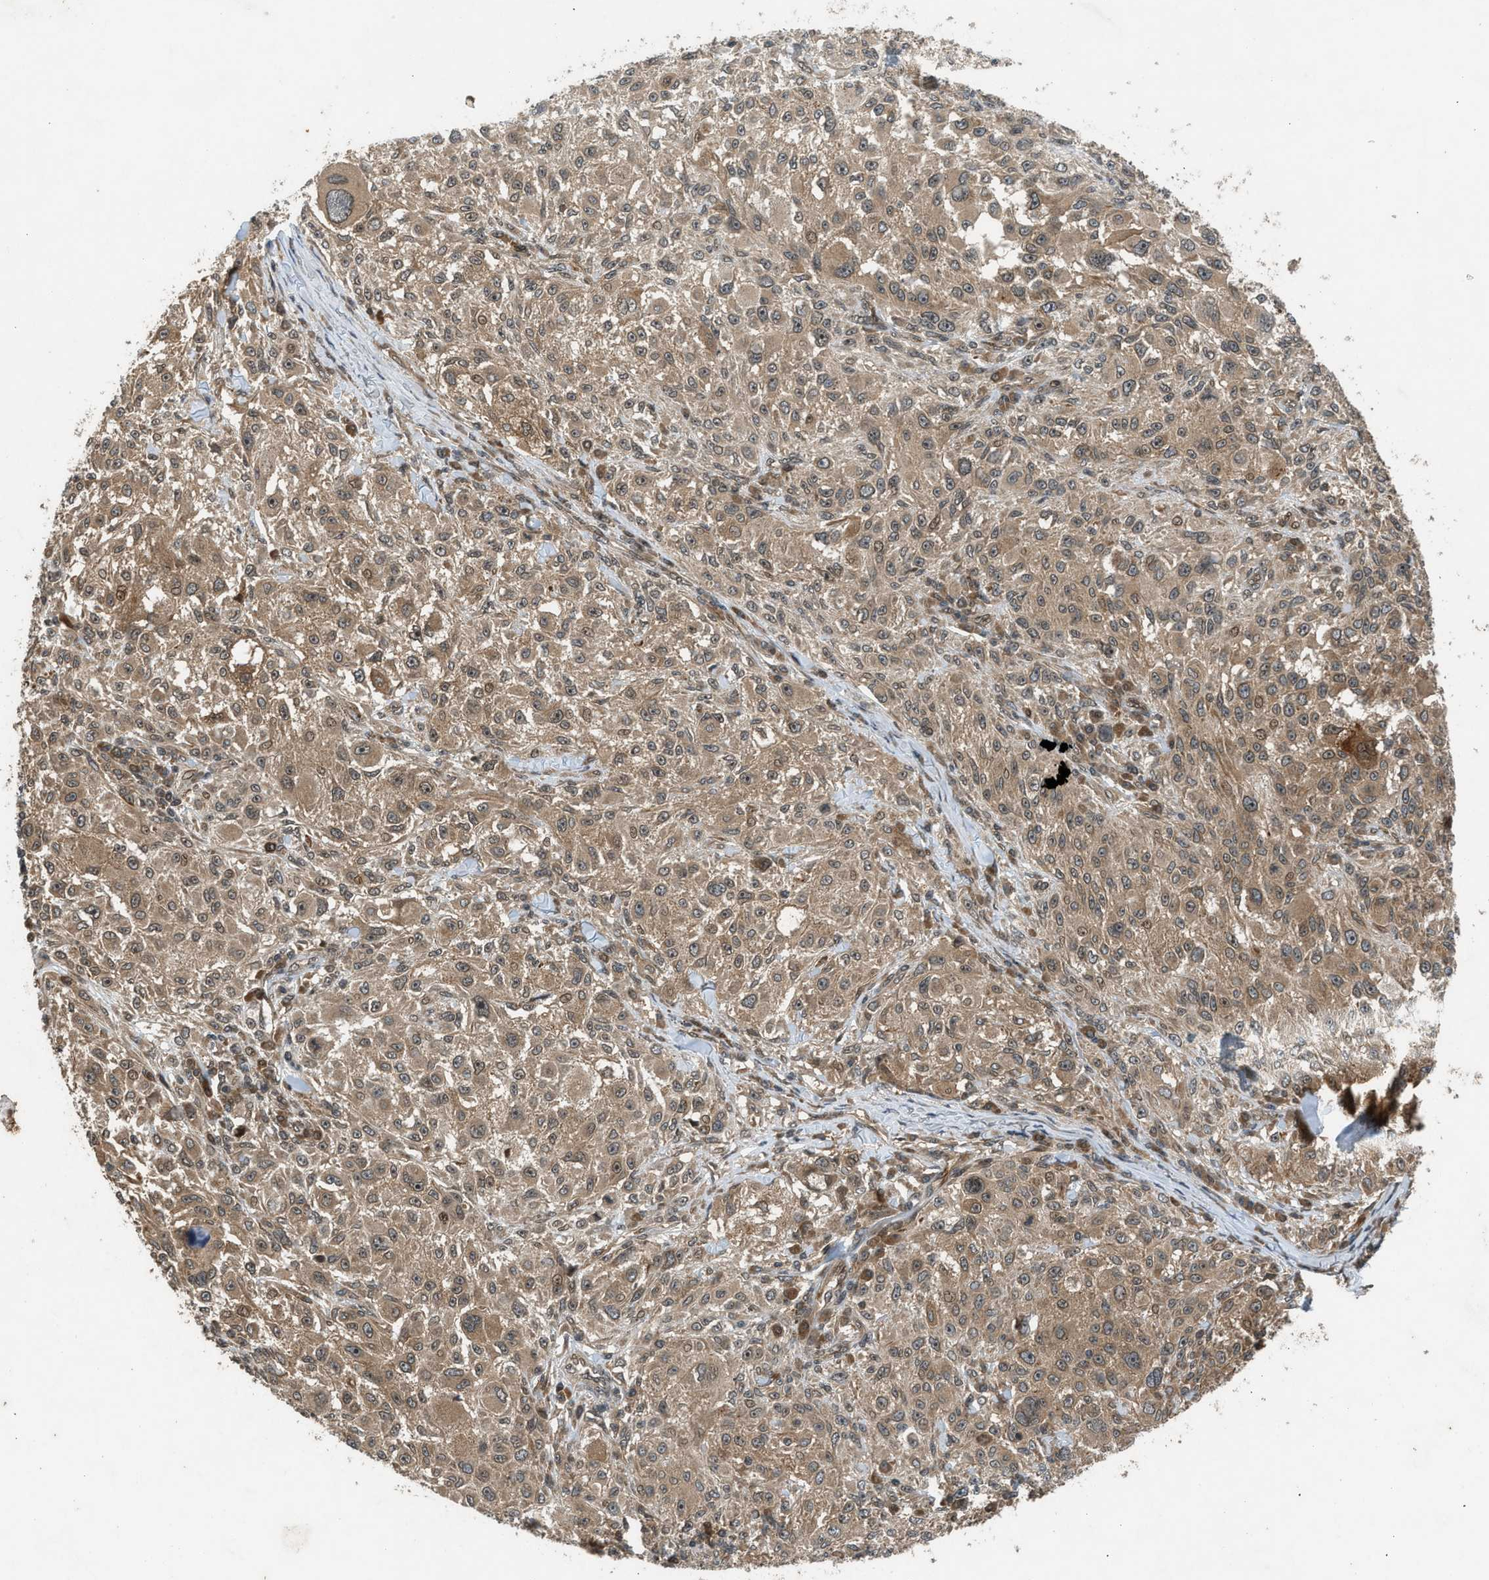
{"staining": {"intensity": "weak", "quantity": ">75%", "location": "cytoplasmic/membranous"}, "tissue": "melanoma", "cell_type": "Tumor cells", "image_type": "cancer", "snomed": [{"axis": "morphology", "description": "Necrosis, NOS"}, {"axis": "morphology", "description": "Malignant melanoma, NOS"}, {"axis": "topography", "description": "Skin"}], "caption": "A brown stain shows weak cytoplasmic/membranous positivity of a protein in human malignant melanoma tumor cells. The staining was performed using DAB (3,3'-diaminobenzidine) to visualize the protein expression in brown, while the nuclei were stained in blue with hematoxylin (Magnification: 20x).", "gene": "TXNL1", "patient": {"sex": "female", "age": 87}}